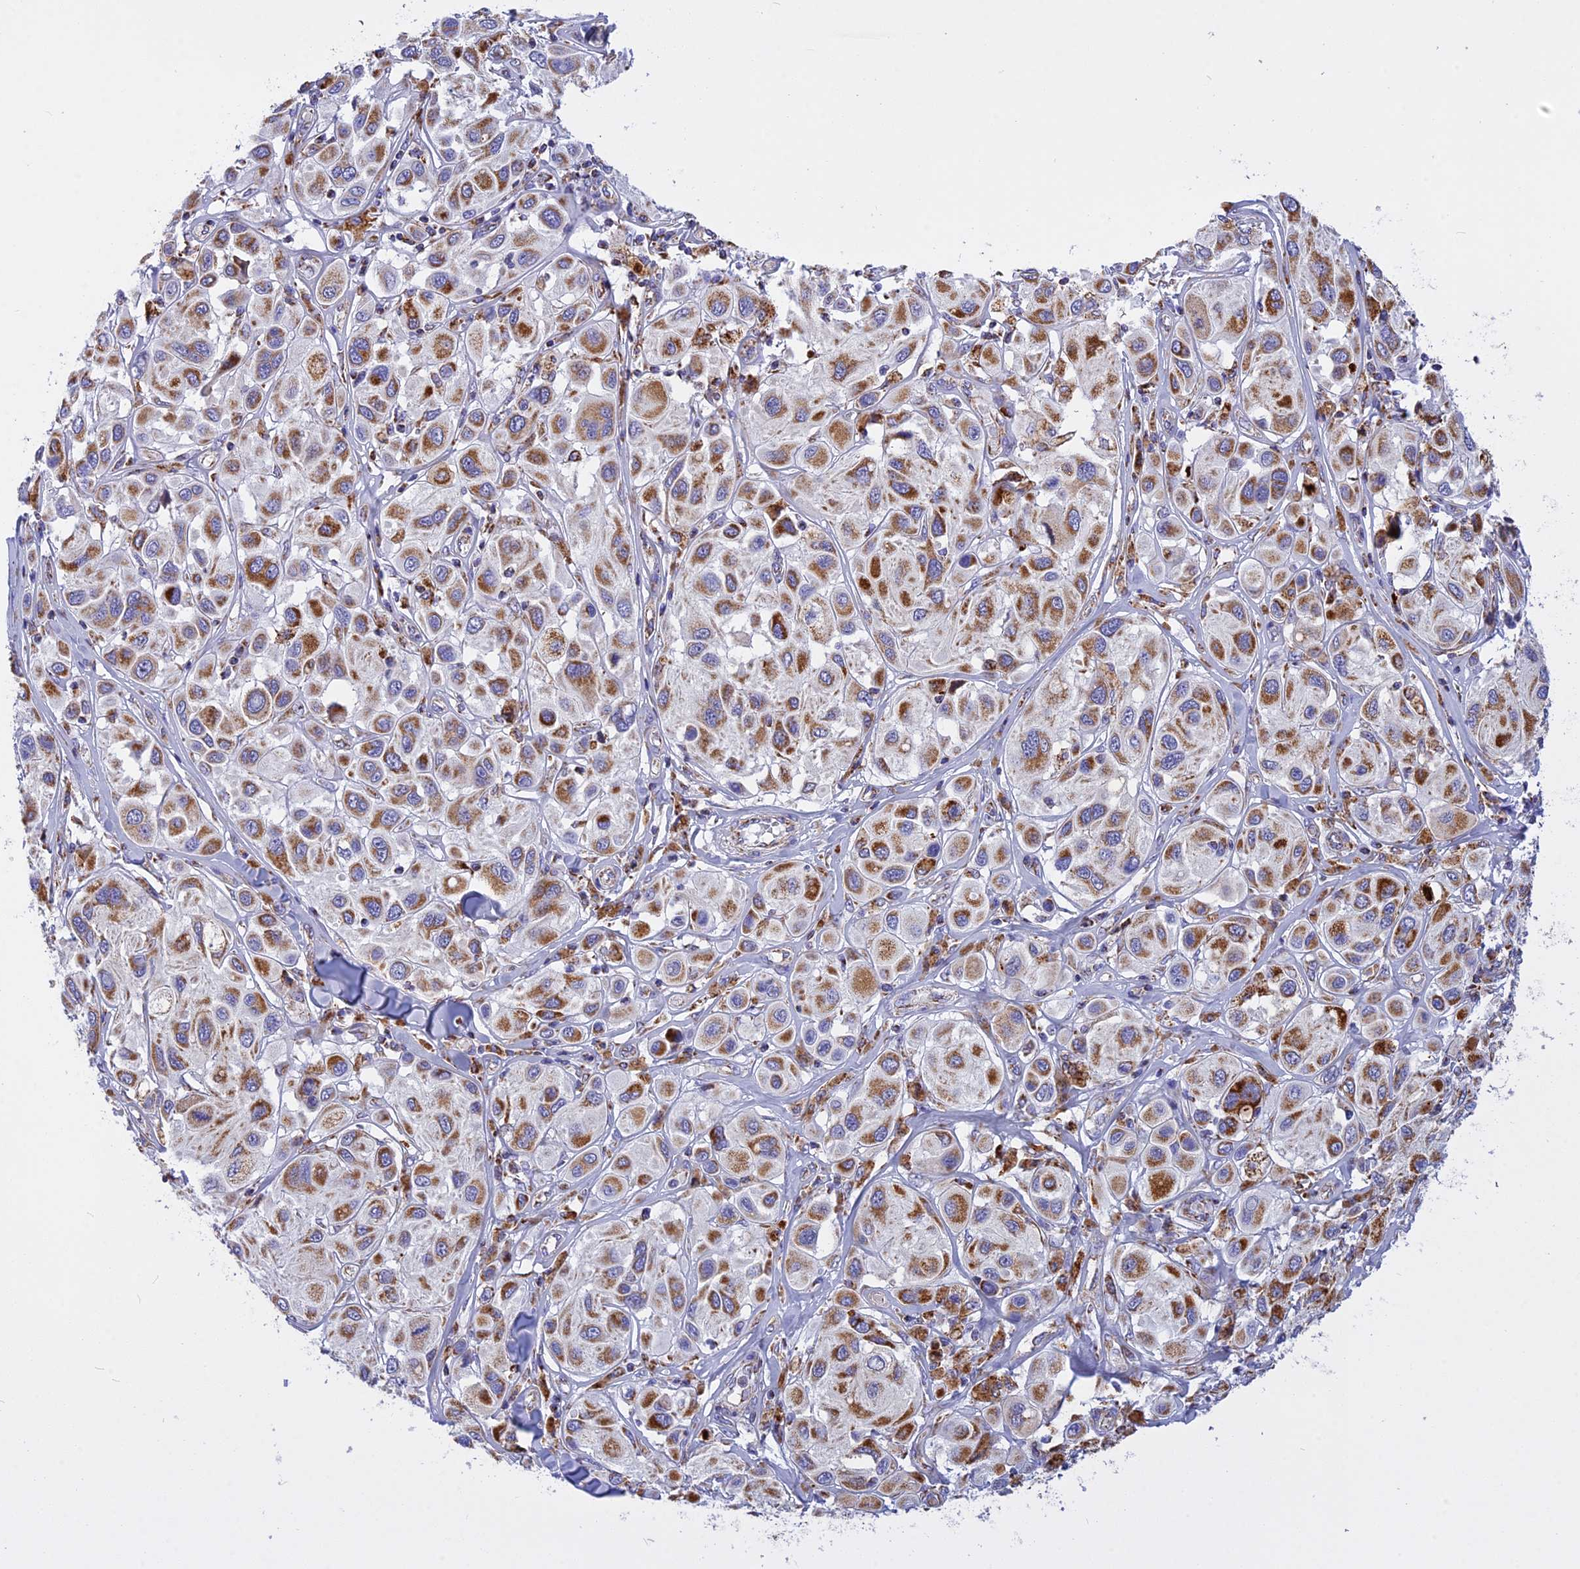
{"staining": {"intensity": "moderate", "quantity": ">75%", "location": "cytoplasmic/membranous"}, "tissue": "melanoma", "cell_type": "Tumor cells", "image_type": "cancer", "snomed": [{"axis": "morphology", "description": "Malignant melanoma, Metastatic site"}, {"axis": "topography", "description": "Skin"}], "caption": "Immunohistochemistry (IHC) (DAB (3,3'-diaminobenzidine)) staining of human melanoma exhibits moderate cytoplasmic/membranous protein staining in about >75% of tumor cells.", "gene": "VDAC2", "patient": {"sex": "male", "age": 41}}